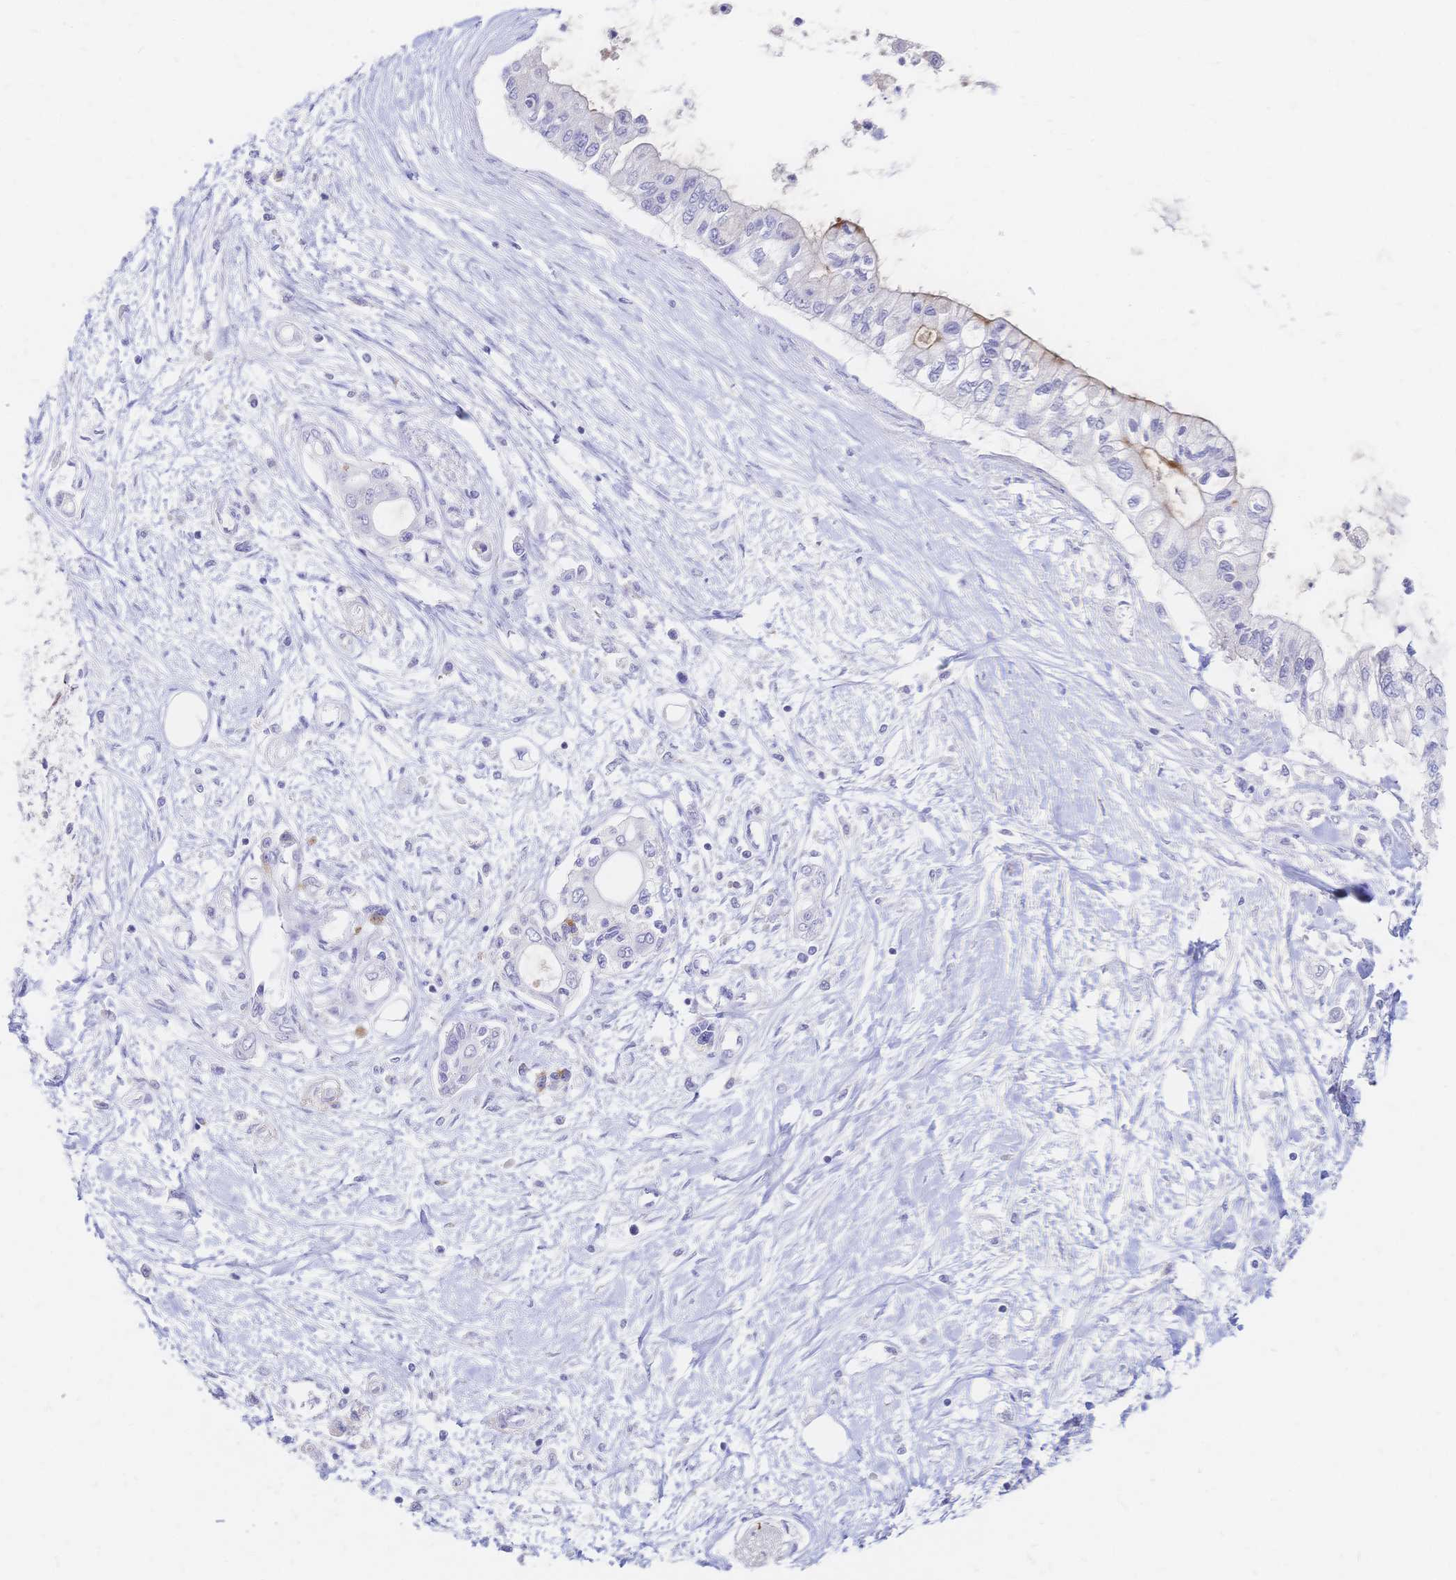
{"staining": {"intensity": "negative", "quantity": "none", "location": "none"}, "tissue": "pancreatic cancer", "cell_type": "Tumor cells", "image_type": "cancer", "snomed": [{"axis": "morphology", "description": "Adenocarcinoma, NOS"}, {"axis": "topography", "description": "Pancreas"}], "caption": "Tumor cells show no significant protein expression in adenocarcinoma (pancreatic).", "gene": "VWC2L", "patient": {"sex": "female", "age": 77}}